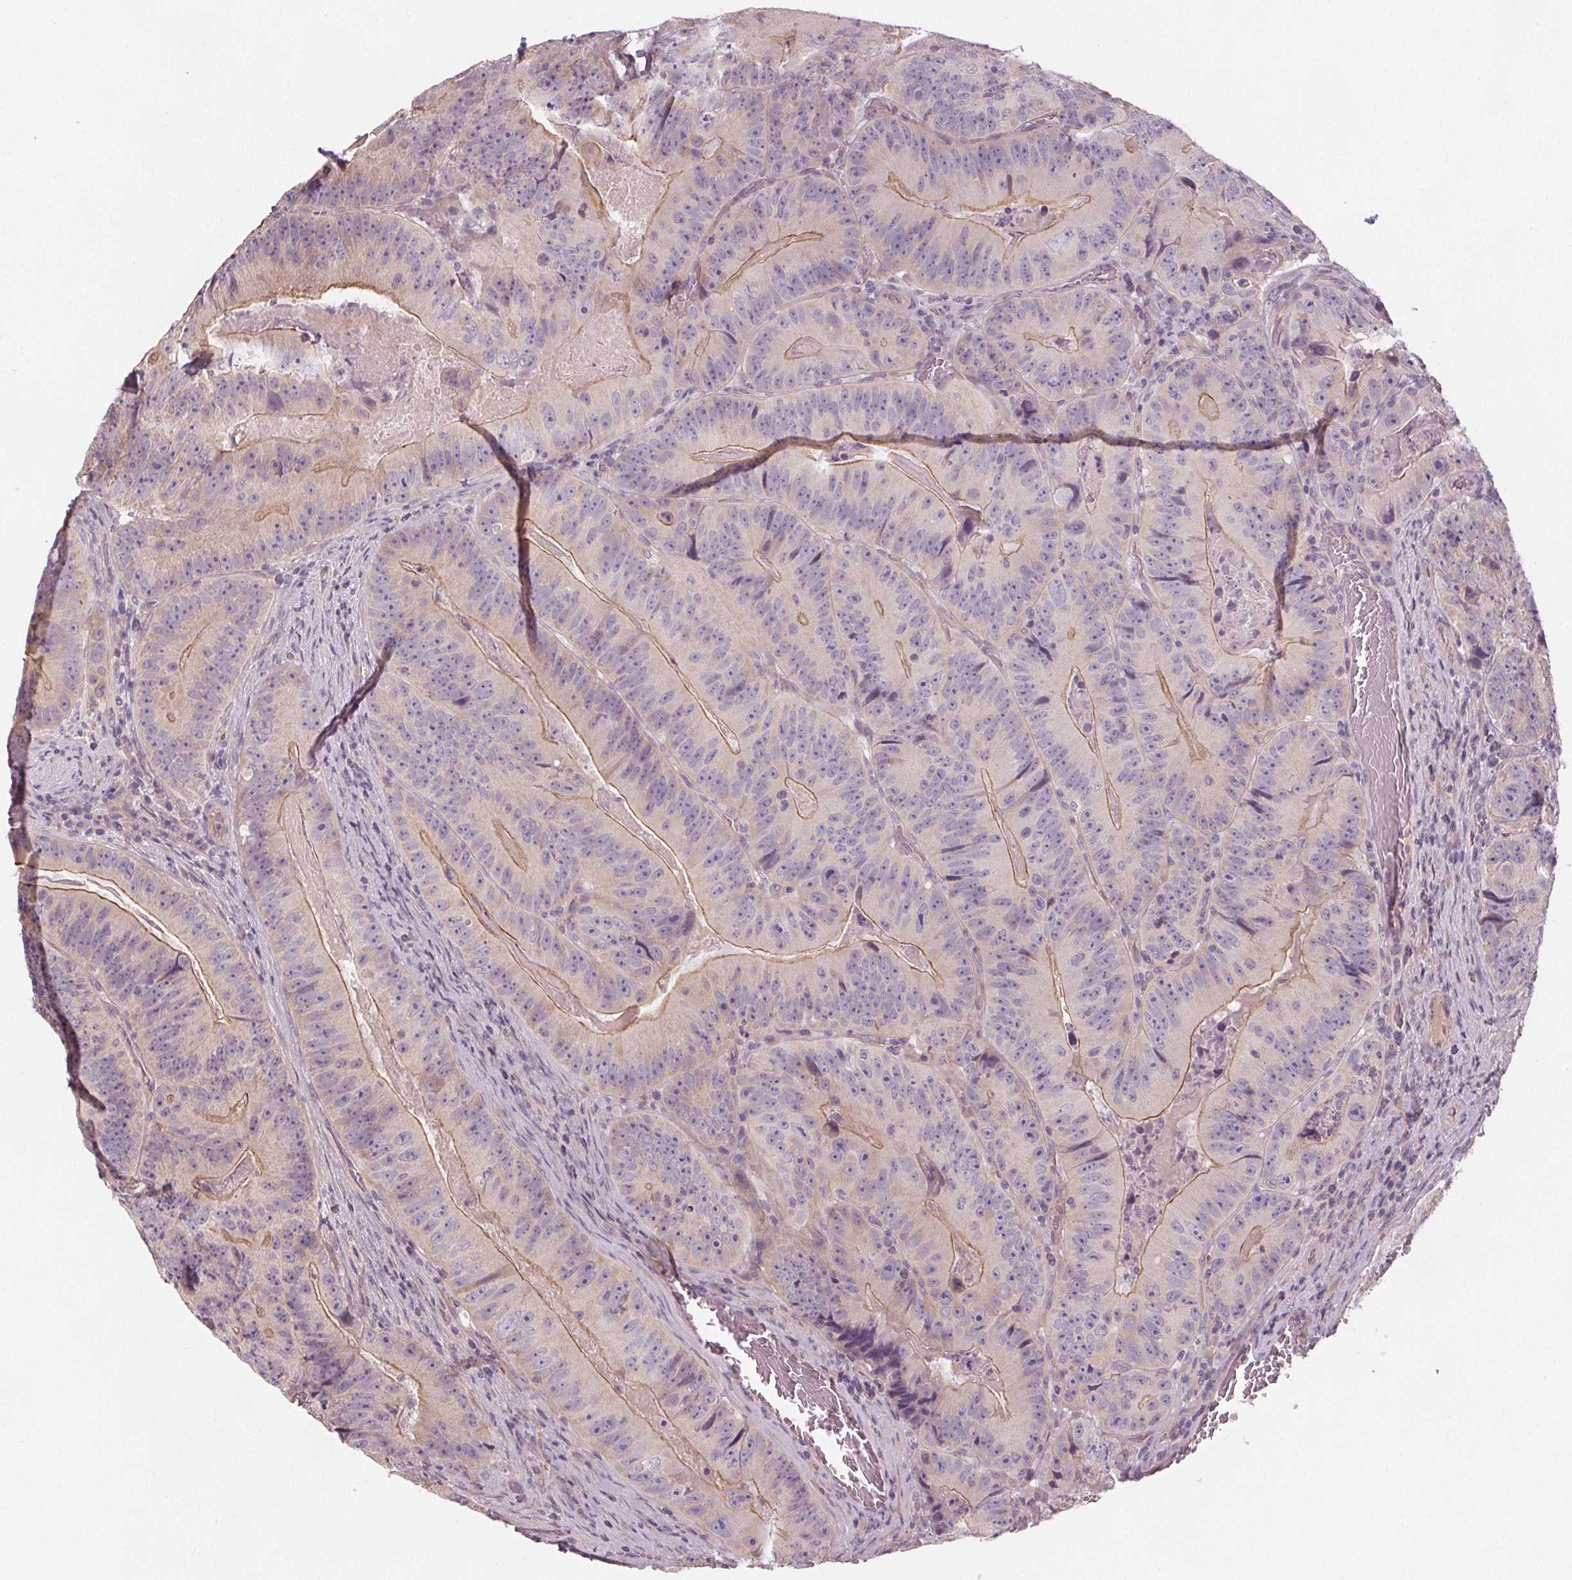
{"staining": {"intensity": "weak", "quantity": "<25%", "location": "cytoplasmic/membranous"}, "tissue": "colorectal cancer", "cell_type": "Tumor cells", "image_type": "cancer", "snomed": [{"axis": "morphology", "description": "Adenocarcinoma, NOS"}, {"axis": "topography", "description": "Colon"}], "caption": "Immunohistochemical staining of human colorectal adenocarcinoma exhibits no significant staining in tumor cells.", "gene": "VNN1", "patient": {"sex": "female", "age": 86}}